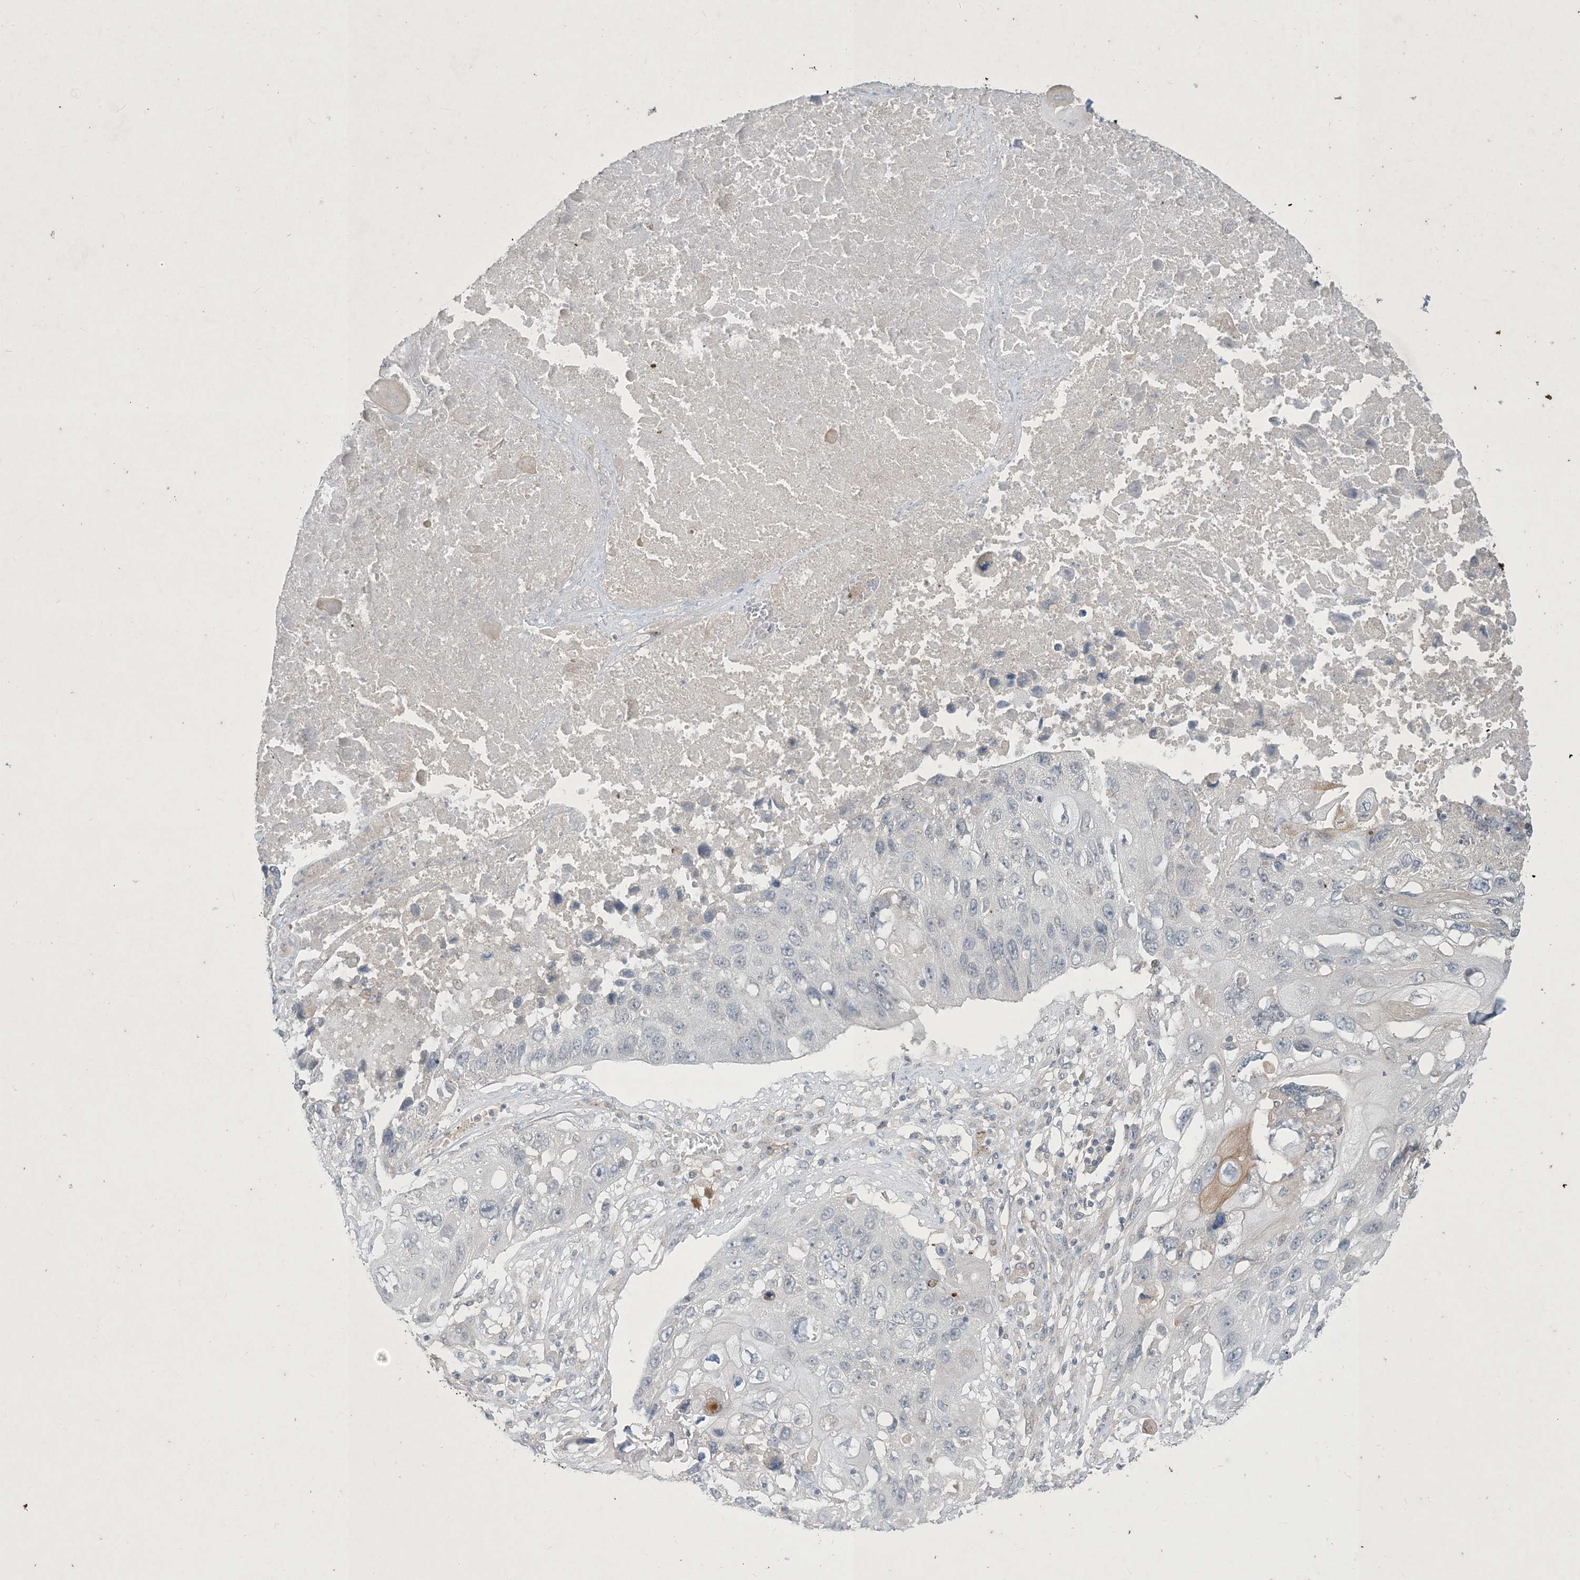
{"staining": {"intensity": "negative", "quantity": "none", "location": "none"}, "tissue": "lung cancer", "cell_type": "Tumor cells", "image_type": "cancer", "snomed": [{"axis": "morphology", "description": "Squamous cell carcinoma, NOS"}, {"axis": "topography", "description": "Lung"}], "caption": "This is an immunohistochemistry image of human lung squamous cell carcinoma. There is no positivity in tumor cells.", "gene": "CDS1", "patient": {"sex": "male", "age": 61}}